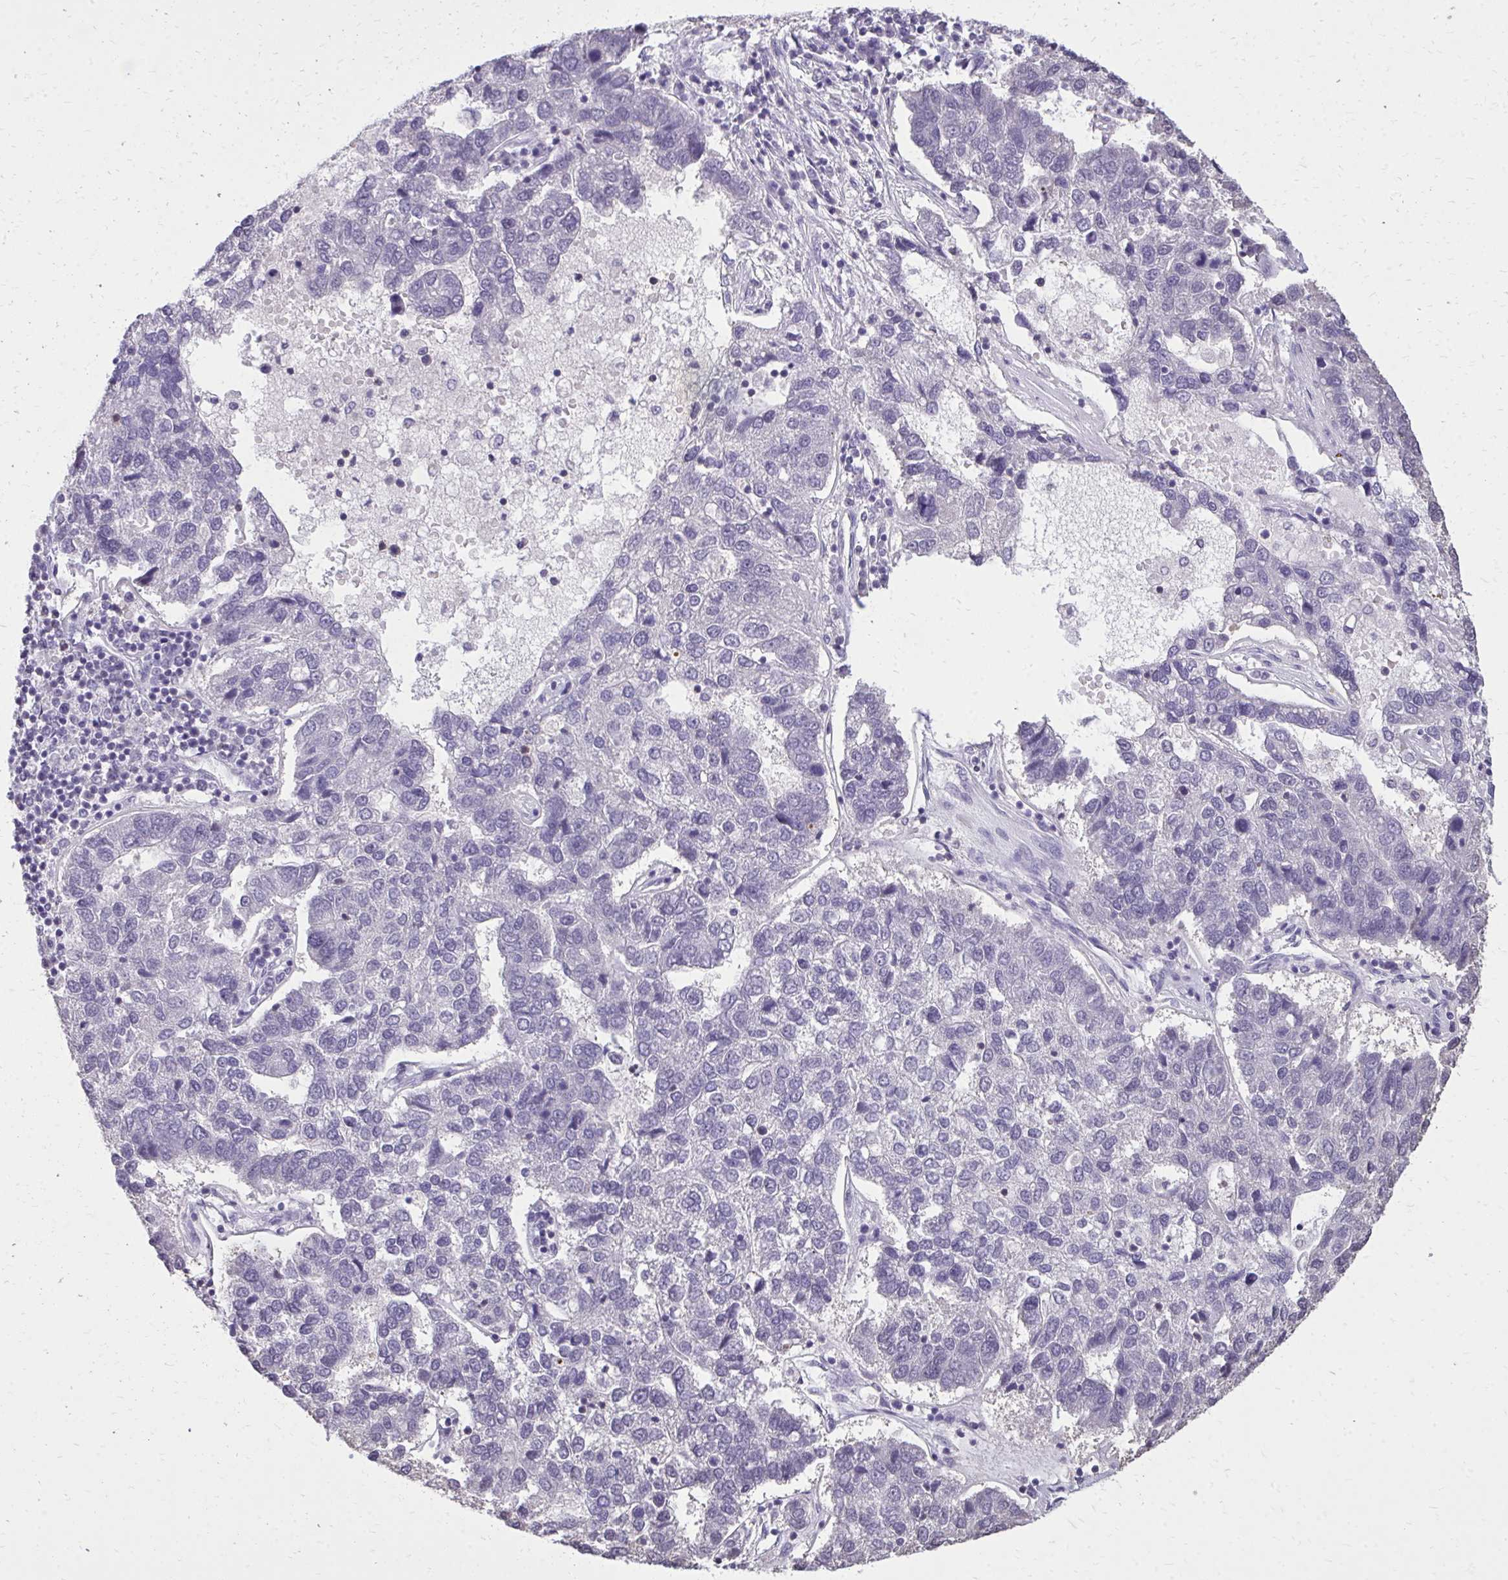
{"staining": {"intensity": "negative", "quantity": "none", "location": "none"}, "tissue": "pancreatic cancer", "cell_type": "Tumor cells", "image_type": "cancer", "snomed": [{"axis": "morphology", "description": "Adenocarcinoma, NOS"}, {"axis": "topography", "description": "Pancreas"}], "caption": "High magnification brightfield microscopy of pancreatic cancer stained with DAB (brown) and counterstained with hematoxylin (blue): tumor cells show no significant expression. The staining was performed using DAB to visualize the protein expression in brown, while the nuclei were stained in blue with hematoxylin (Magnification: 20x).", "gene": "AKAP5", "patient": {"sex": "female", "age": 61}}